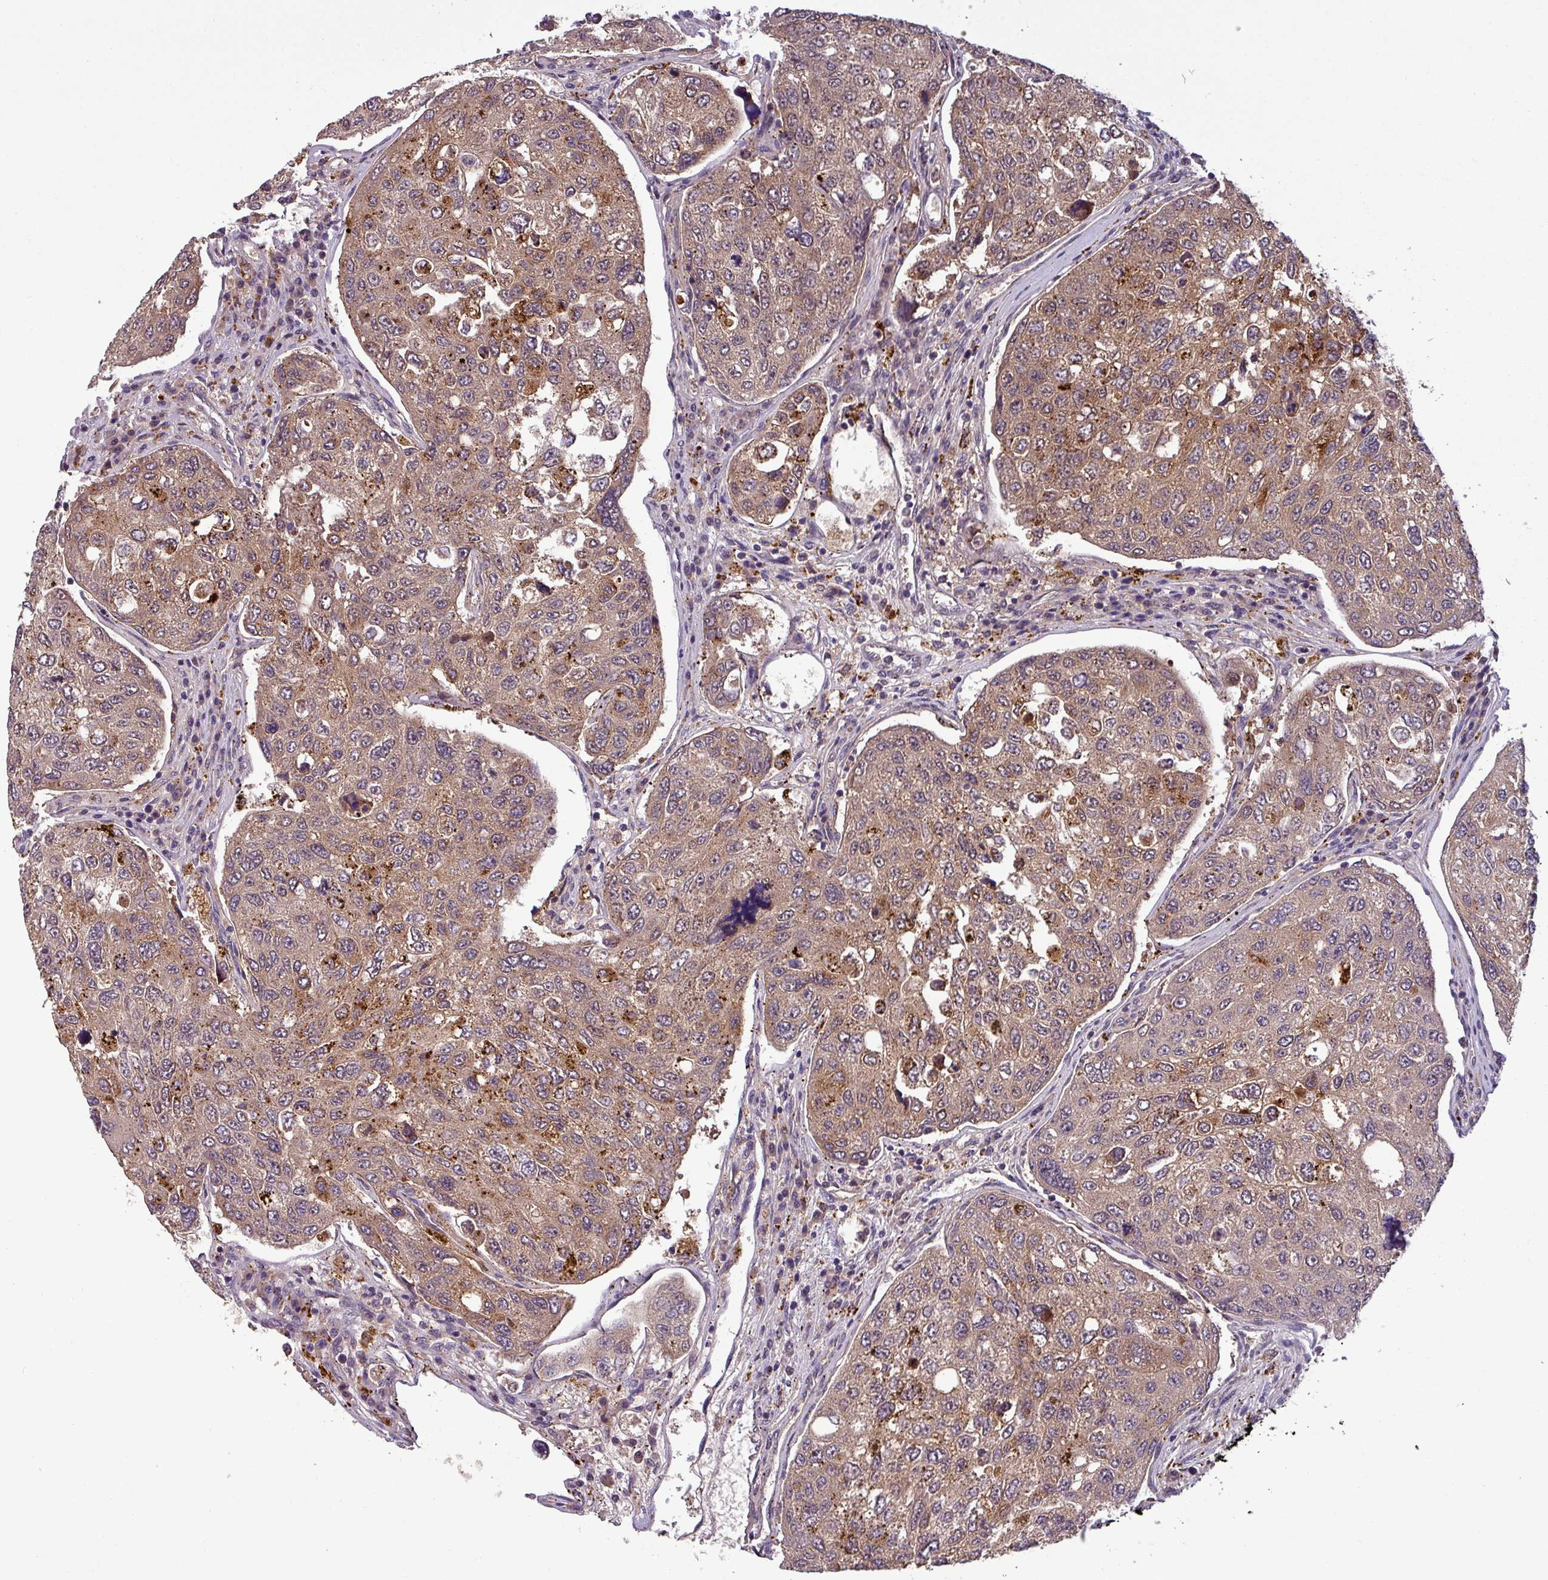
{"staining": {"intensity": "moderate", "quantity": ">75%", "location": "cytoplasmic/membranous"}, "tissue": "urothelial cancer", "cell_type": "Tumor cells", "image_type": "cancer", "snomed": [{"axis": "morphology", "description": "Urothelial carcinoma, High grade"}, {"axis": "topography", "description": "Lymph node"}, {"axis": "topography", "description": "Urinary bladder"}], "caption": "High-grade urothelial carcinoma stained with a protein marker exhibits moderate staining in tumor cells.", "gene": "PUS1", "patient": {"sex": "male", "age": 51}}